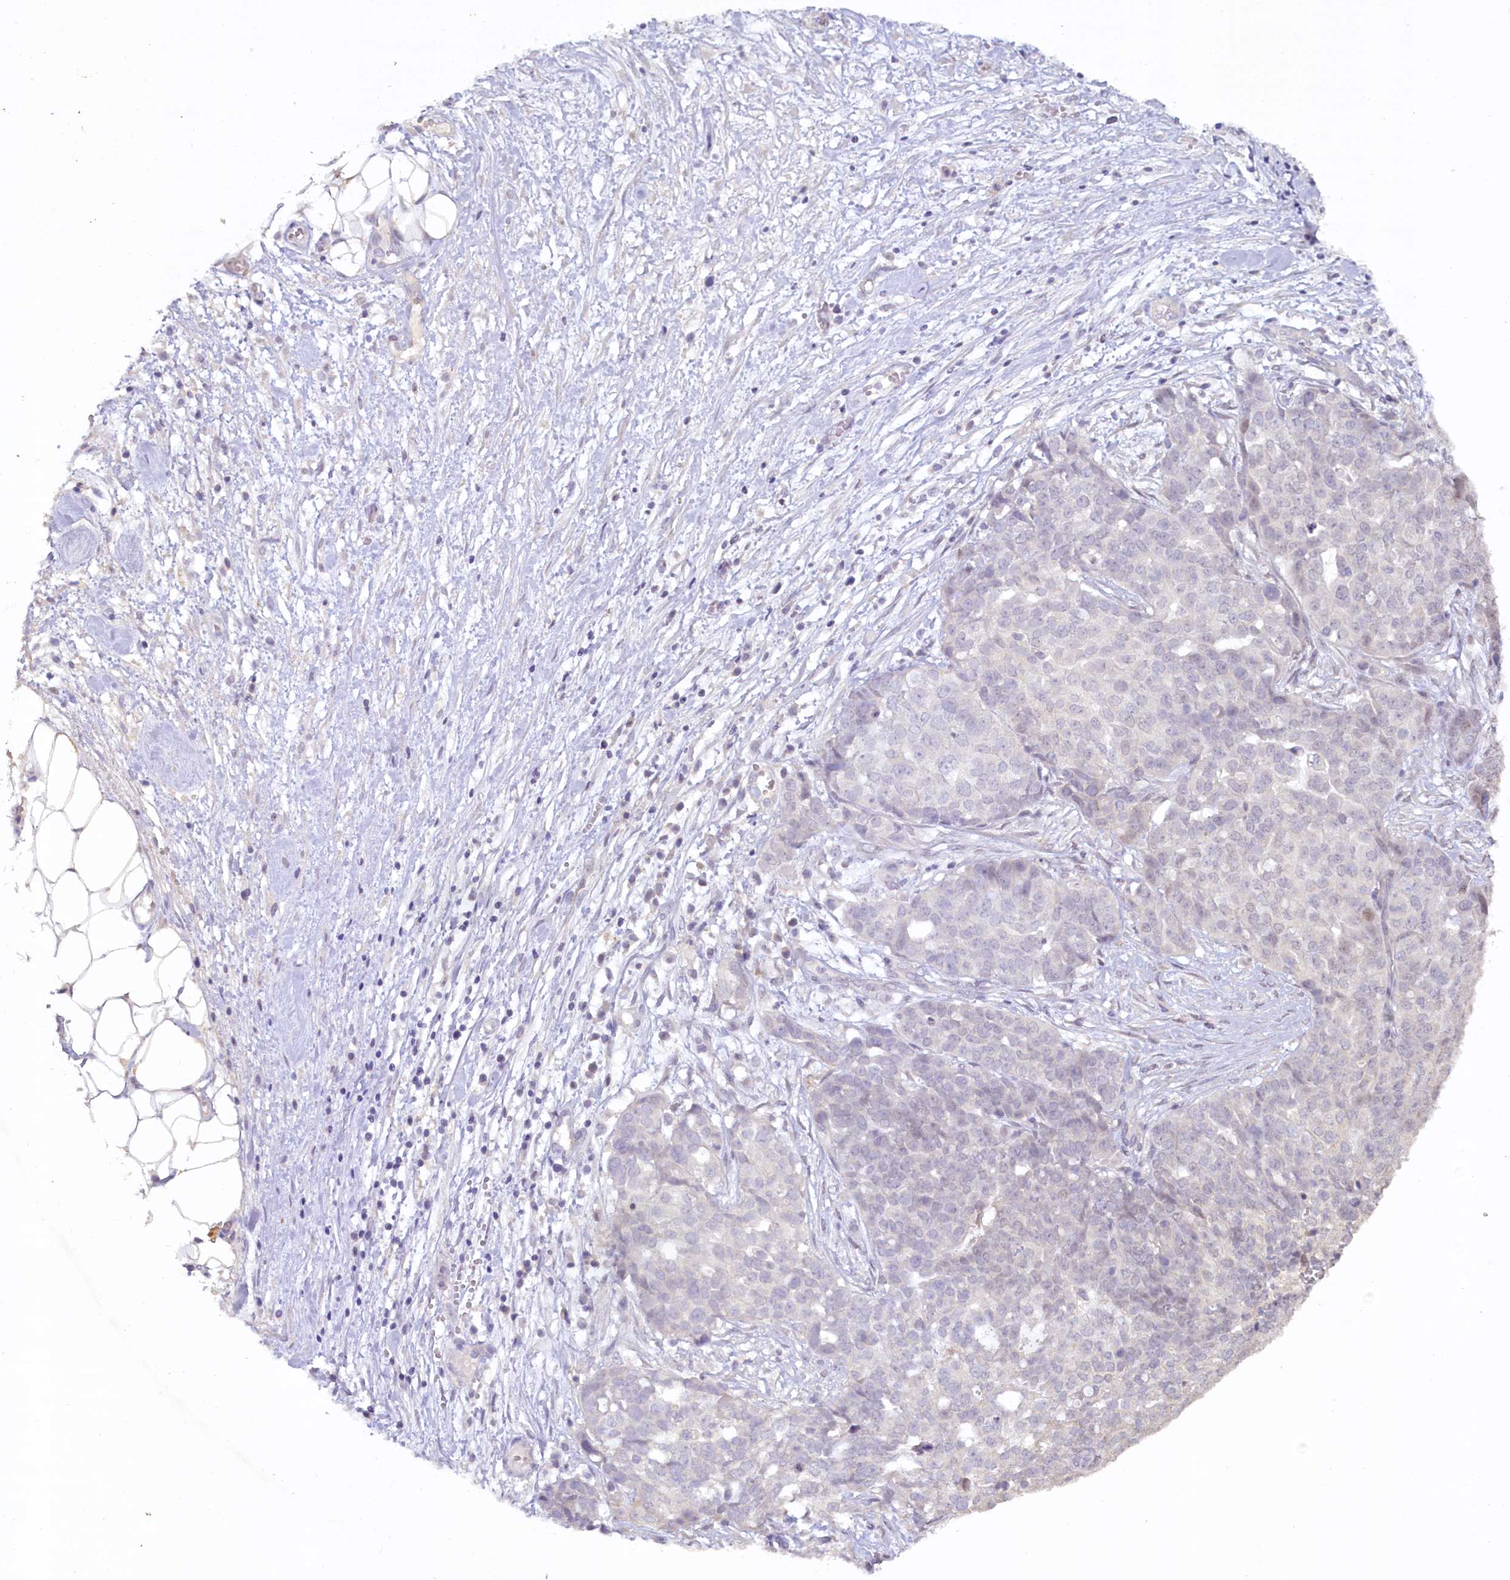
{"staining": {"intensity": "negative", "quantity": "none", "location": "none"}, "tissue": "ovarian cancer", "cell_type": "Tumor cells", "image_type": "cancer", "snomed": [{"axis": "morphology", "description": "Cystadenocarcinoma, serous, NOS"}, {"axis": "topography", "description": "Soft tissue"}, {"axis": "topography", "description": "Ovary"}], "caption": "The histopathology image exhibits no staining of tumor cells in ovarian serous cystadenocarcinoma. The staining is performed using DAB (3,3'-diaminobenzidine) brown chromogen with nuclei counter-stained in using hematoxylin.", "gene": "MUCL1", "patient": {"sex": "female", "age": 57}}